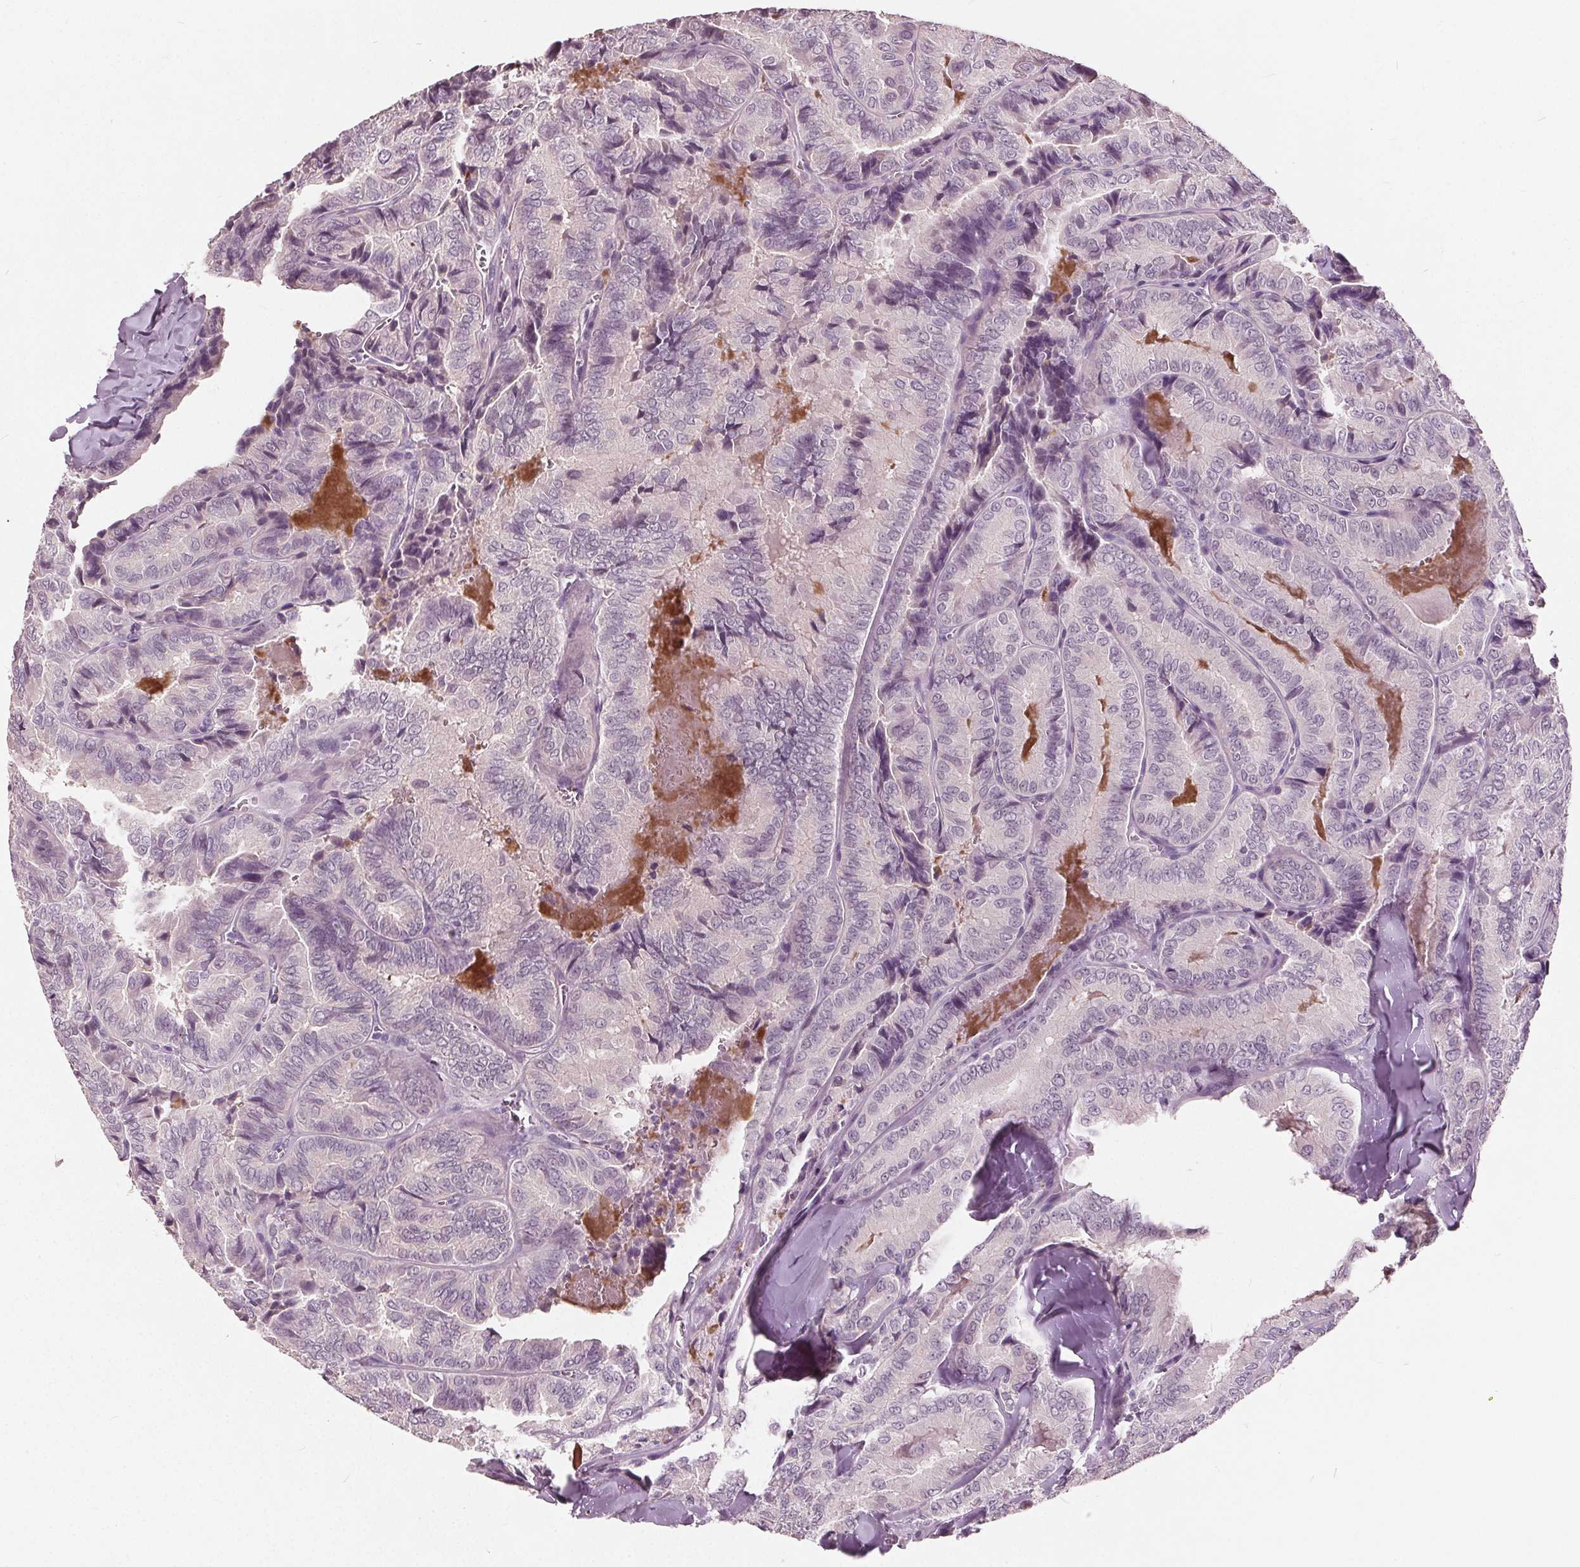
{"staining": {"intensity": "negative", "quantity": "none", "location": "none"}, "tissue": "thyroid cancer", "cell_type": "Tumor cells", "image_type": "cancer", "snomed": [{"axis": "morphology", "description": "Papillary adenocarcinoma, NOS"}, {"axis": "topography", "description": "Thyroid gland"}], "caption": "The histopathology image shows no significant positivity in tumor cells of thyroid cancer. The staining is performed using DAB brown chromogen with nuclei counter-stained in using hematoxylin.", "gene": "TKFC", "patient": {"sex": "female", "age": 75}}